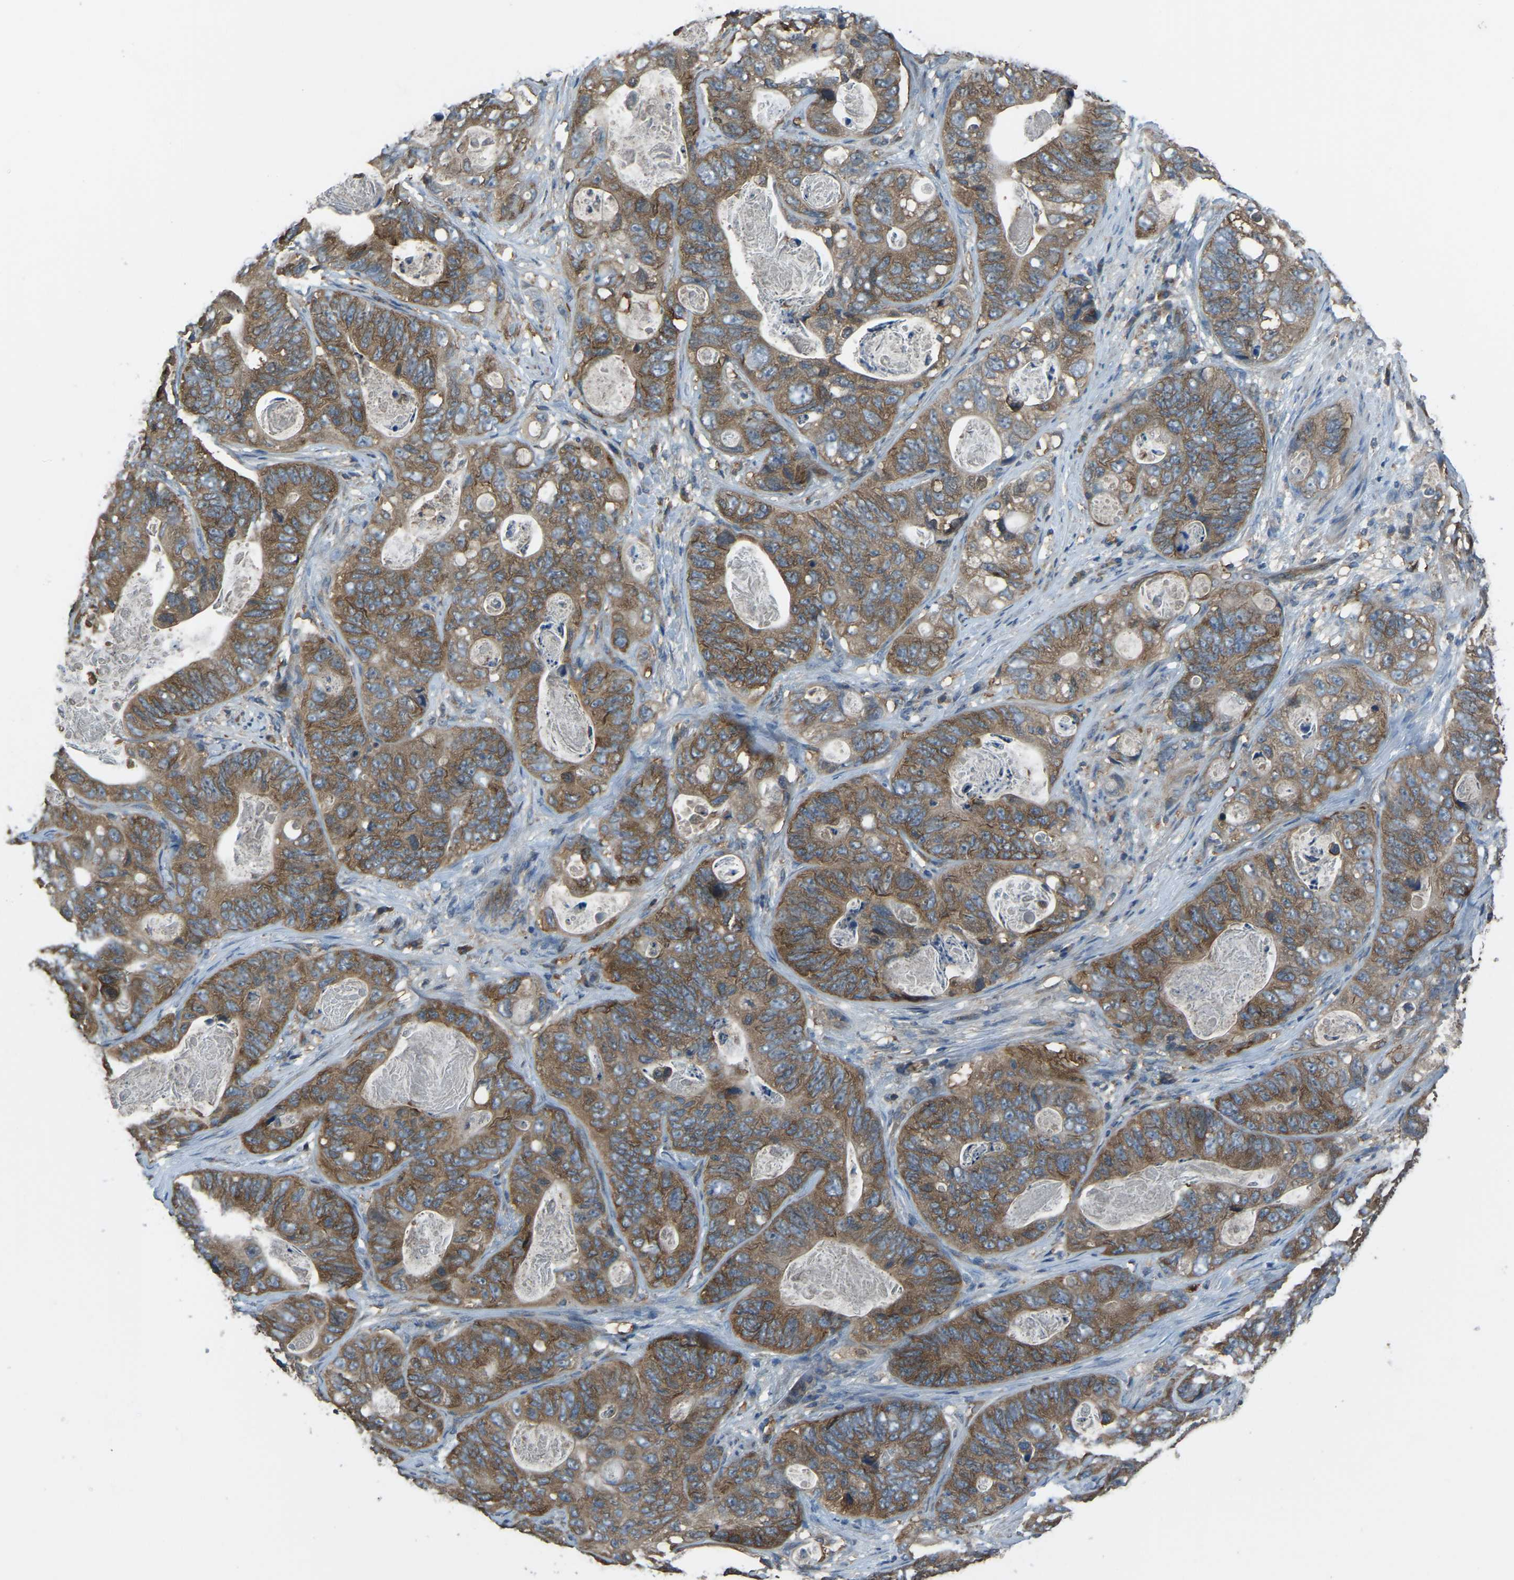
{"staining": {"intensity": "moderate", "quantity": ">75%", "location": "cytoplasmic/membranous"}, "tissue": "stomach cancer", "cell_type": "Tumor cells", "image_type": "cancer", "snomed": [{"axis": "morphology", "description": "Adenocarcinoma, NOS"}, {"axis": "topography", "description": "Stomach"}], "caption": "Stomach adenocarcinoma stained with DAB immunohistochemistry (IHC) shows medium levels of moderate cytoplasmic/membranous positivity in about >75% of tumor cells.", "gene": "AIMP1", "patient": {"sex": "female", "age": 89}}